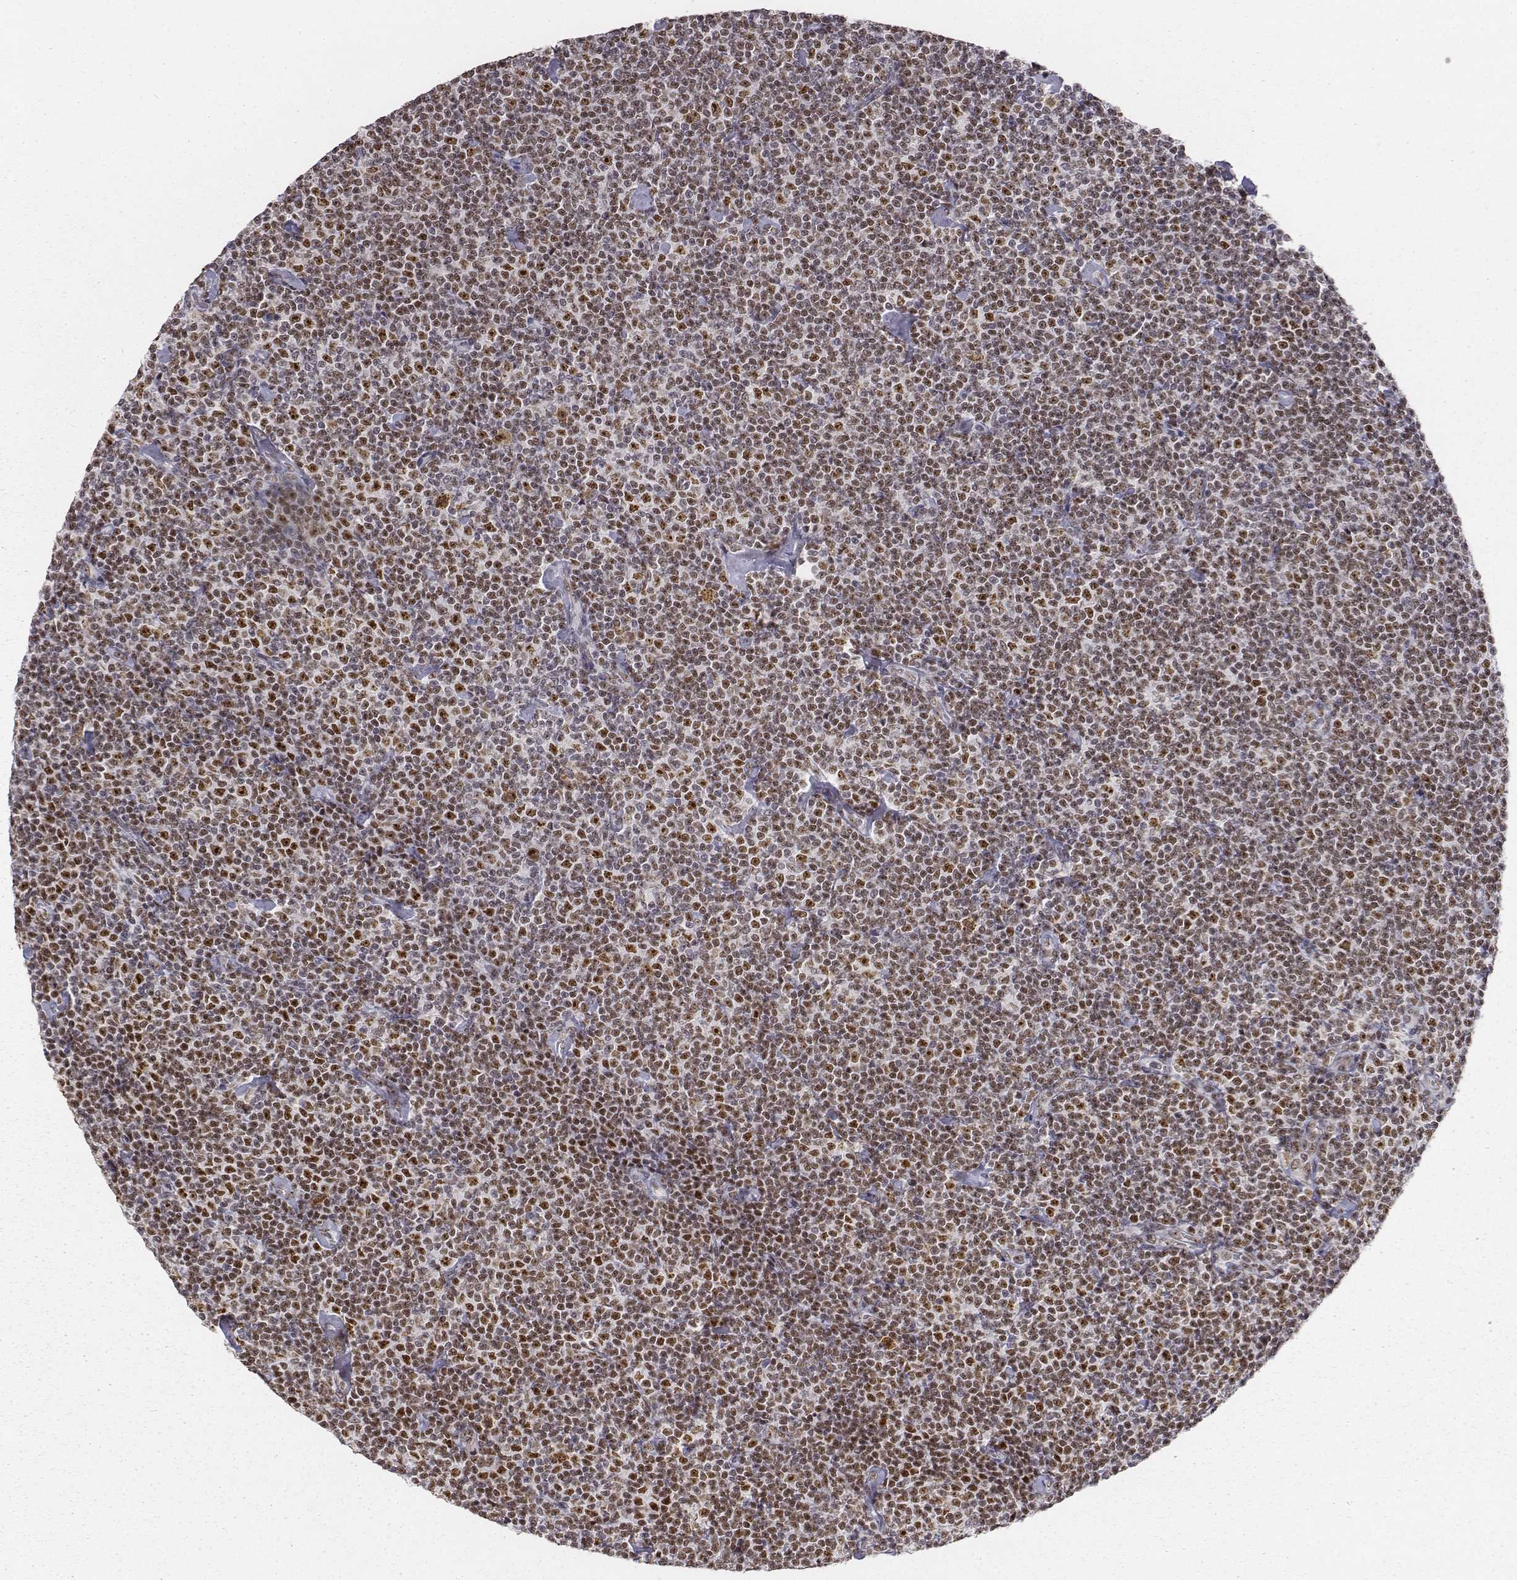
{"staining": {"intensity": "moderate", "quantity": ">75%", "location": "nuclear"}, "tissue": "lymphoma", "cell_type": "Tumor cells", "image_type": "cancer", "snomed": [{"axis": "morphology", "description": "Malignant lymphoma, non-Hodgkin's type, Low grade"}, {"axis": "topography", "description": "Lymph node"}], "caption": "Immunohistochemistry (IHC) (DAB (3,3'-diaminobenzidine)) staining of low-grade malignant lymphoma, non-Hodgkin's type exhibits moderate nuclear protein staining in approximately >75% of tumor cells.", "gene": "PHF6", "patient": {"sex": "male", "age": 81}}